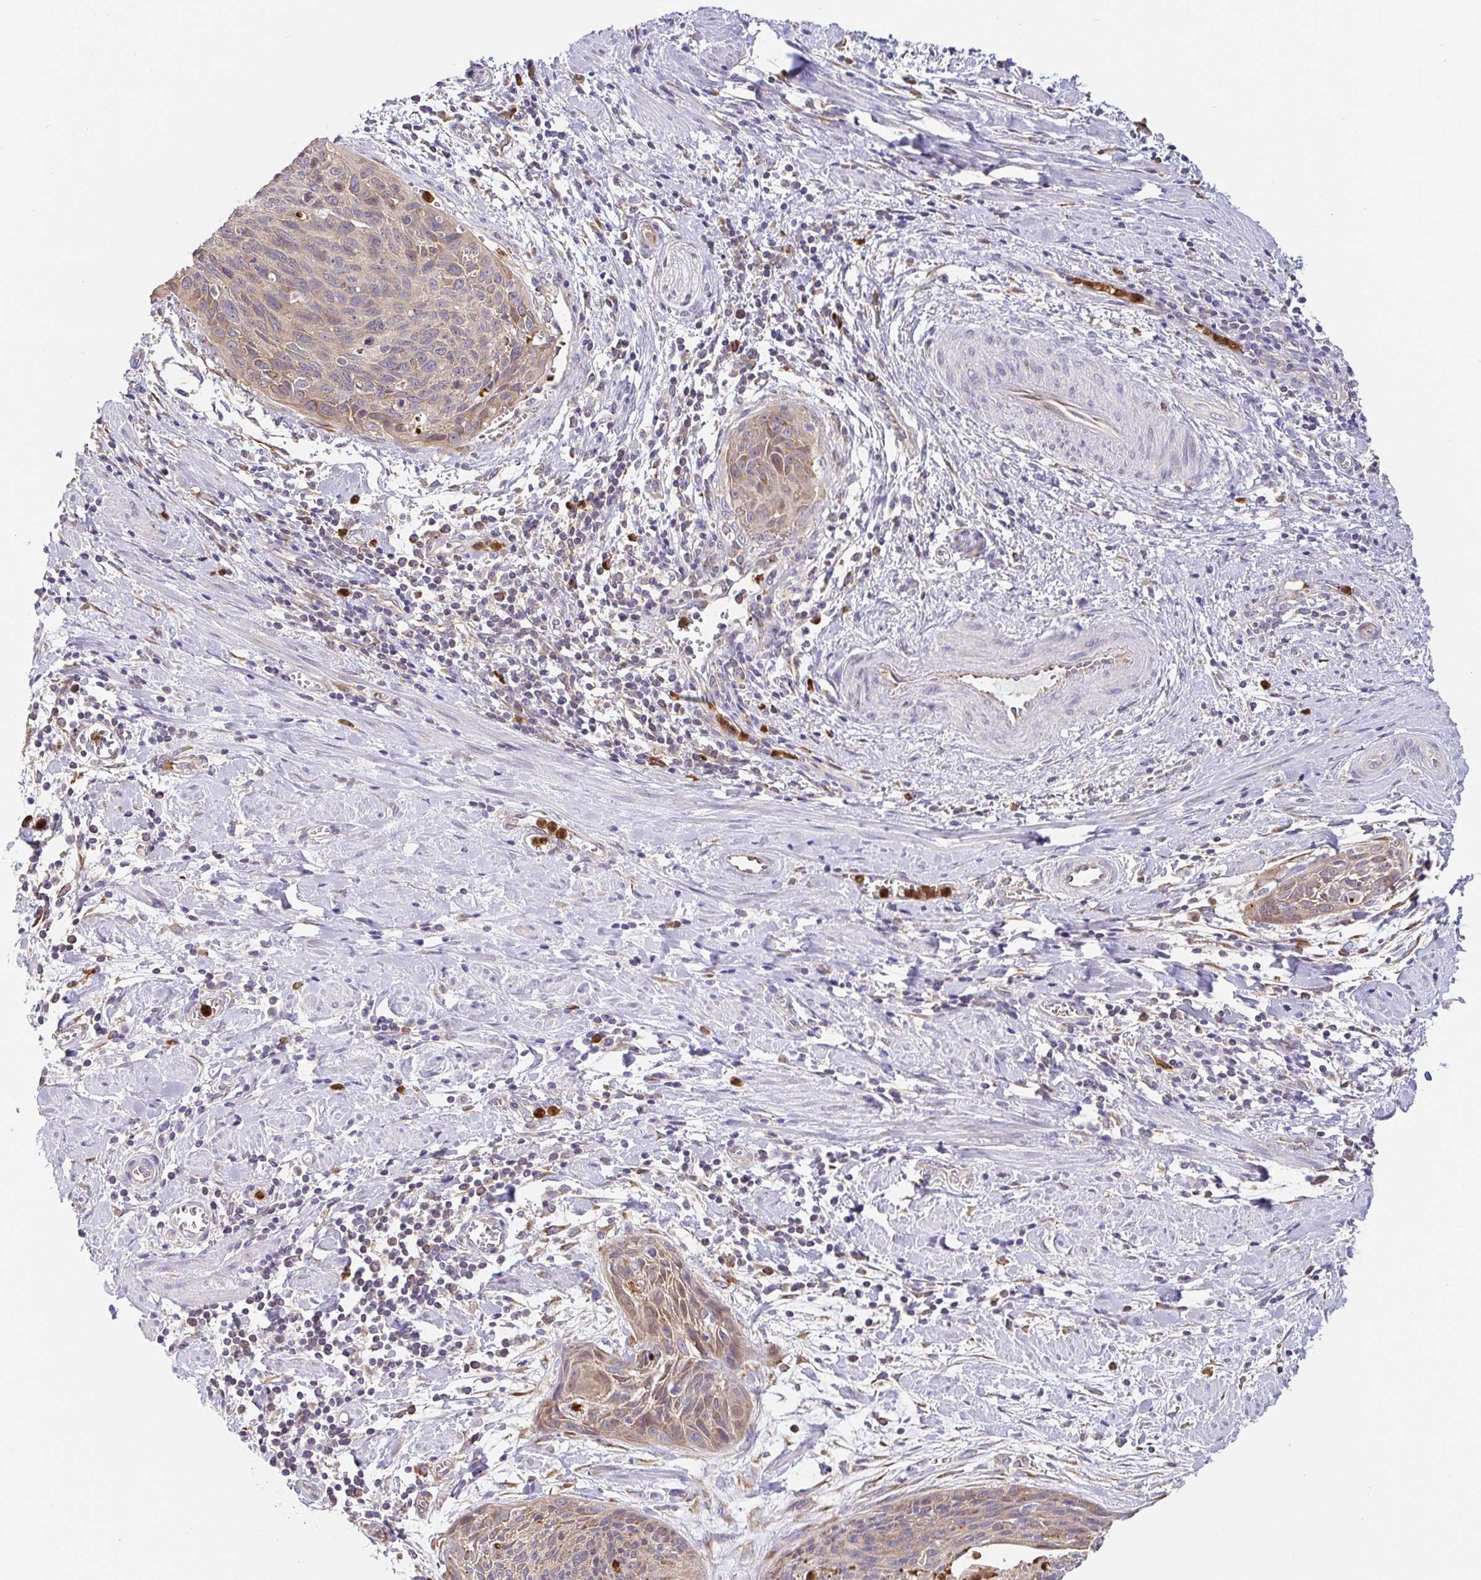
{"staining": {"intensity": "weak", "quantity": ">75%", "location": "cytoplasmic/membranous"}, "tissue": "cervical cancer", "cell_type": "Tumor cells", "image_type": "cancer", "snomed": [{"axis": "morphology", "description": "Squamous cell carcinoma, NOS"}, {"axis": "topography", "description": "Cervix"}], "caption": "Immunohistochemistry (IHC) image of neoplastic tissue: cervical squamous cell carcinoma stained using immunohistochemistry exhibits low levels of weak protein expression localized specifically in the cytoplasmic/membranous of tumor cells, appearing as a cytoplasmic/membranous brown color.", "gene": "PDPK1", "patient": {"sex": "female", "age": 55}}